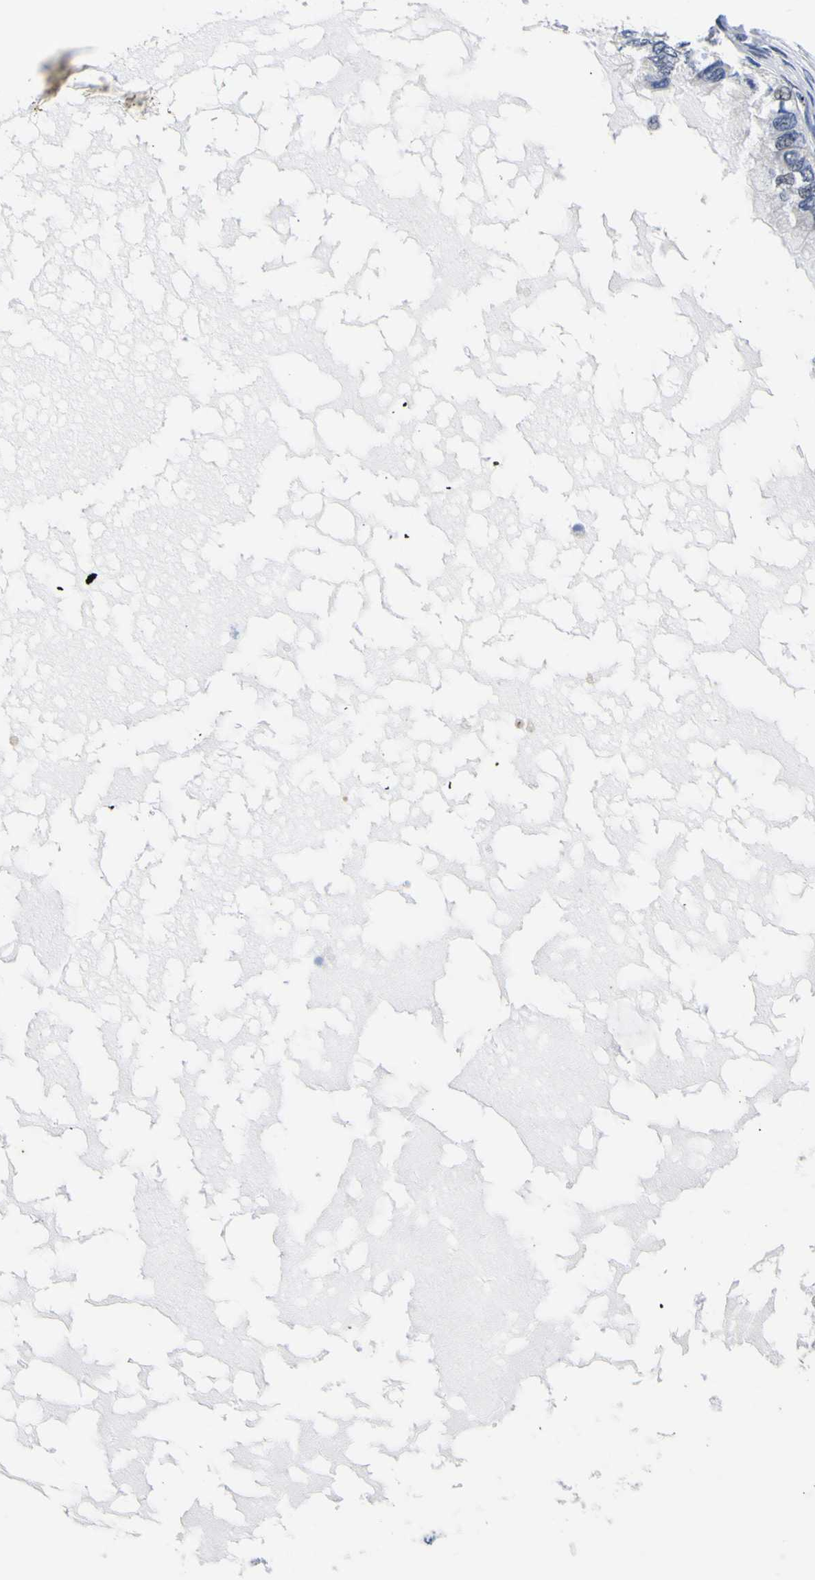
{"staining": {"intensity": "negative", "quantity": "none", "location": "none"}, "tissue": "ovarian cancer", "cell_type": "Tumor cells", "image_type": "cancer", "snomed": [{"axis": "morphology", "description": "Cystadenocarcinoma, mucinous, NOS"}, {"axis": "topography", "description": "Ovary"}], "caption": "IHC image of human mucinous cystadenocarcinoma (ovarian) stained for a protein (brown), which displays no positivity in tumor cells. (DAB IHC with hematoxylin counter stain).", "gene": "IGFLR1", "patient": {"sex": "female", "age": 80}}